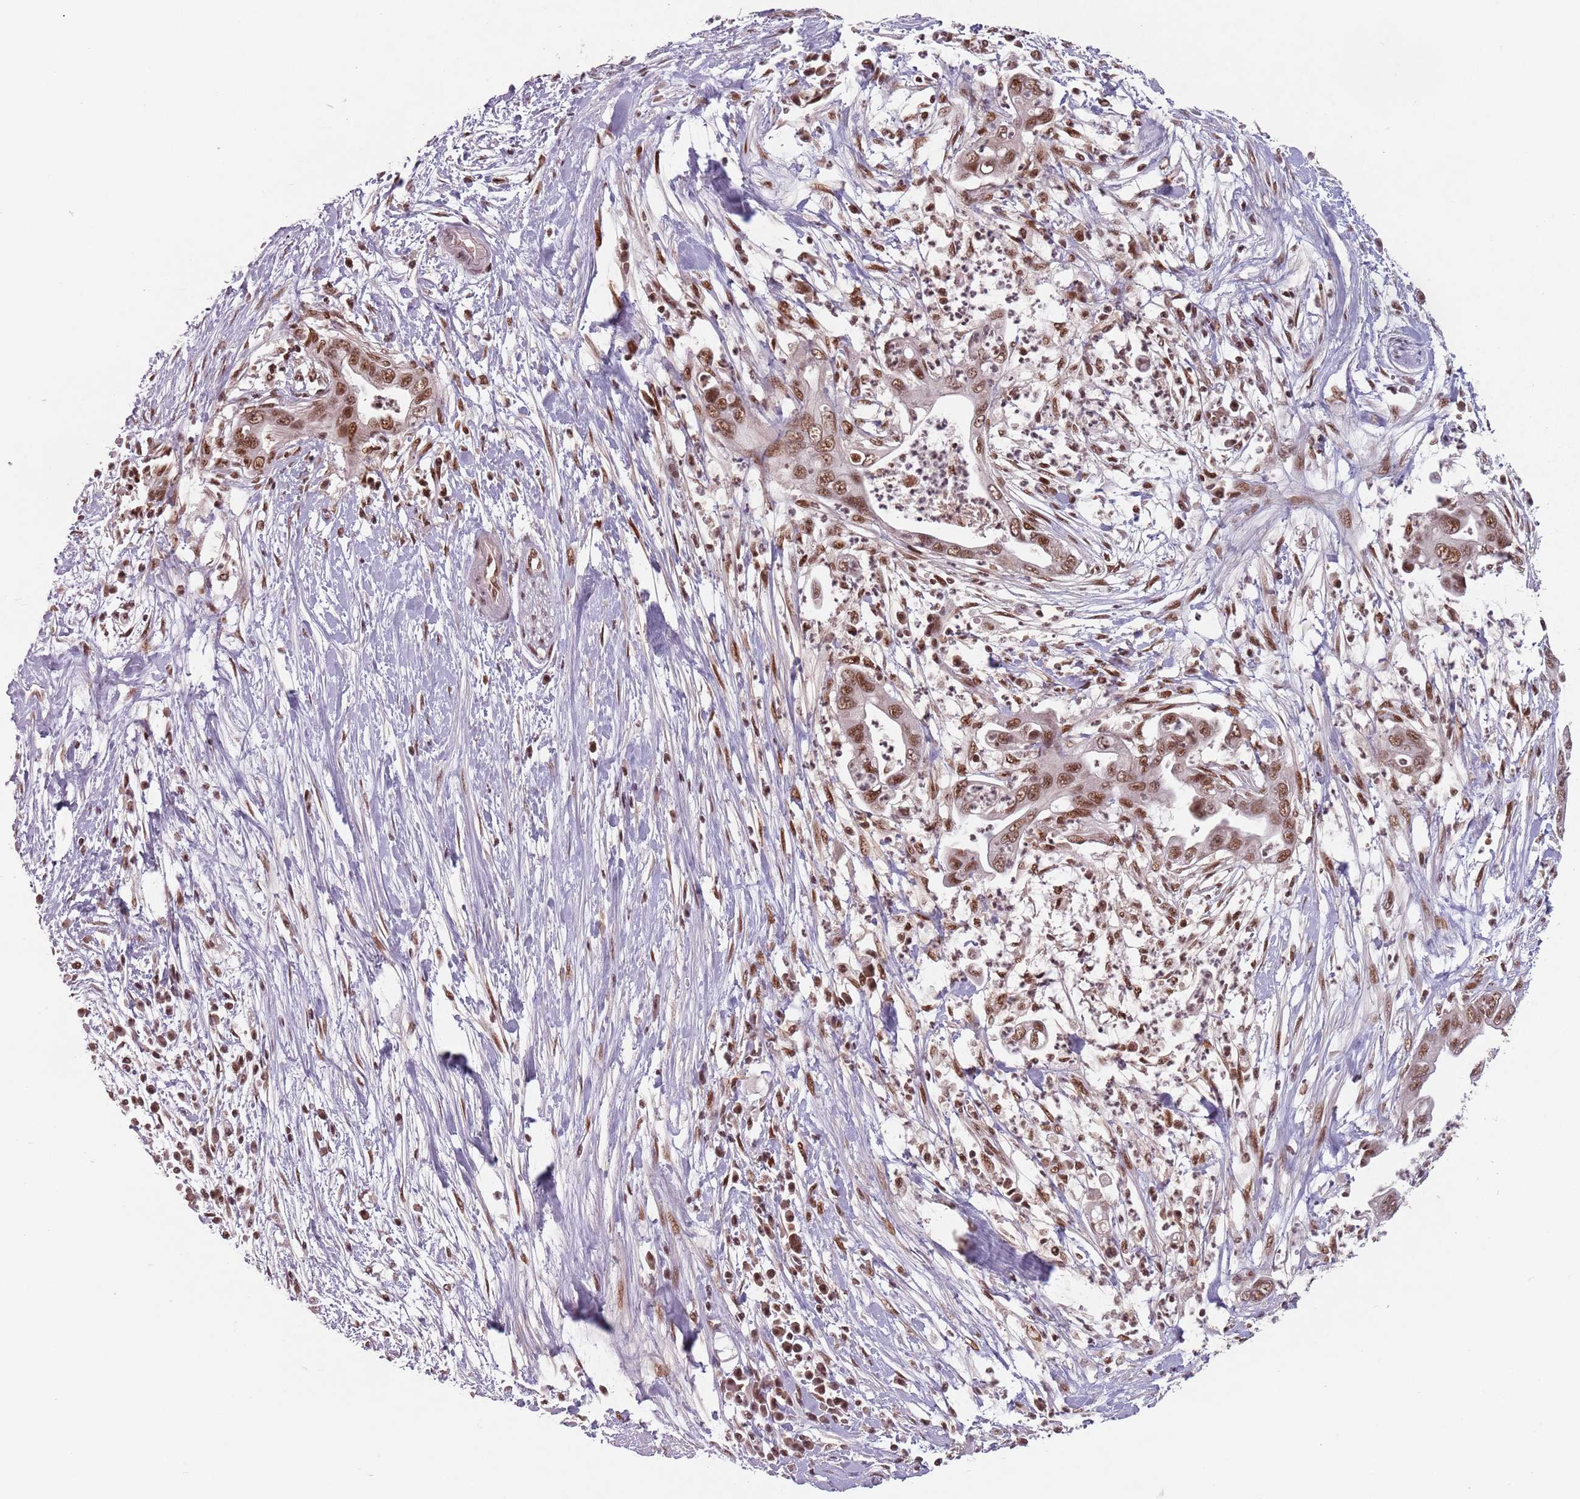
{"staining": {"intensity": "moderate", "quantity": ">75%", "location": "nuclear"}, "tissue": "pancreatic cancer", "cell_type": "Tumor cells", "image_type": "cancer", "snomed": [{"axis": "morphology", "description": "Adenocarcinoma, NOS"}, {"axis": "topography", "description": "Pancreas"}], "caption": "Human pancreatic adenocarcinoma stained with a protein marker exhibits moderate staining in tumor cells.", "gene": "NCBP1", "patient": {"sex": "male", "age": 75}}